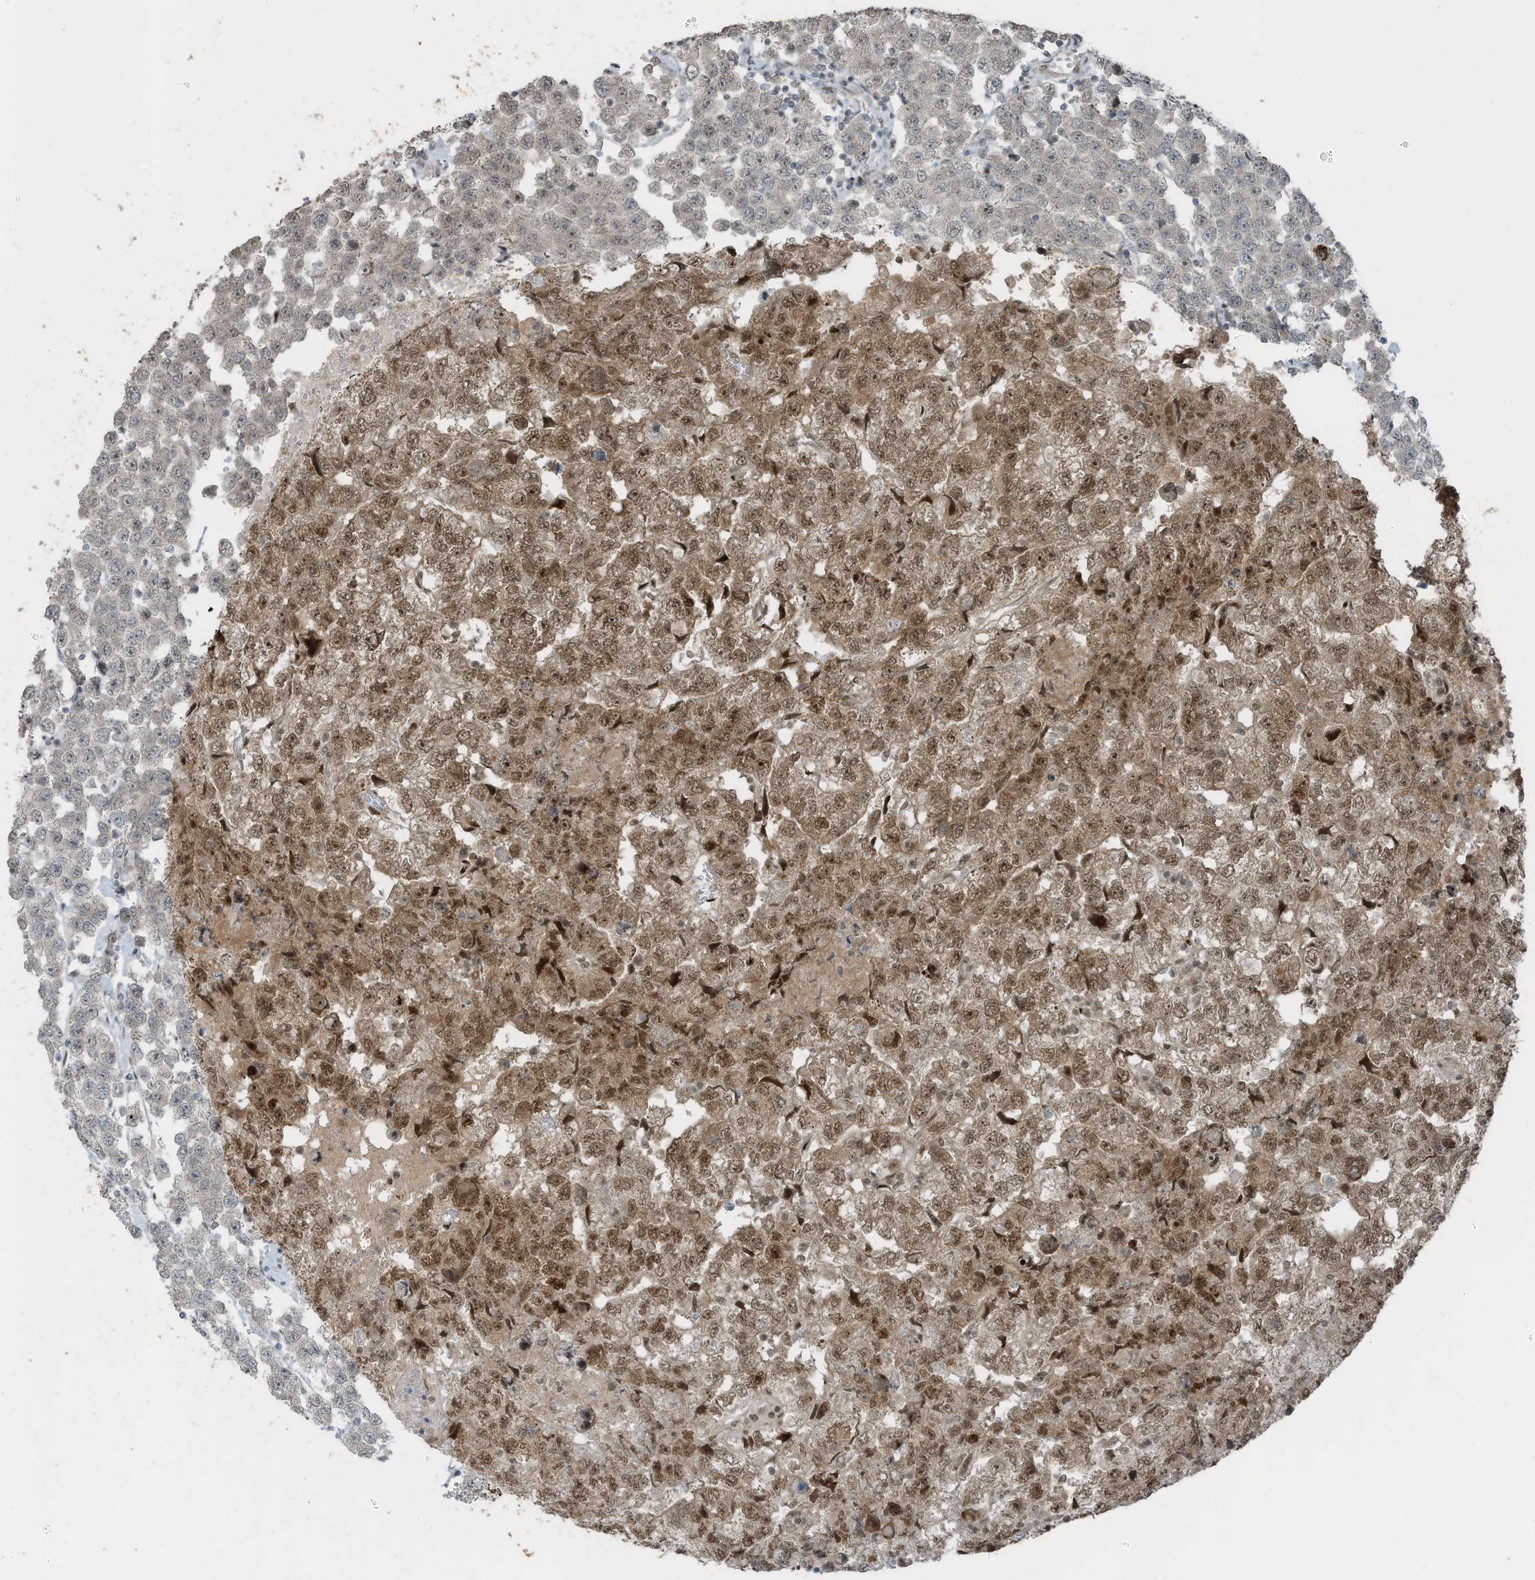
{"staining": {"intensity": "moderate", "quantity": ">75%", "location": "cytoplasmic/membranous,nuclear"}, "tissue": "testis cancer", "cell_type": "Tumor cells", "image_type": "cancer", "snomed": [{"axis": "morphology", "description": "Carcinoma, Embryonal, NOS"}, {"axis": "topography", "description": "Testis"}], "caption": "Immunohistochemistry (IHC) photomicrograph of testis cancer (embryonal carcinoma) stained for a protein (brown), which reveals medium levels of moderate cytoplasmic/membranous and nuclear positivity in about >75% of tumor cells.", "gene": "PCNP", "patient": {"sex": "male", "age": 36}}